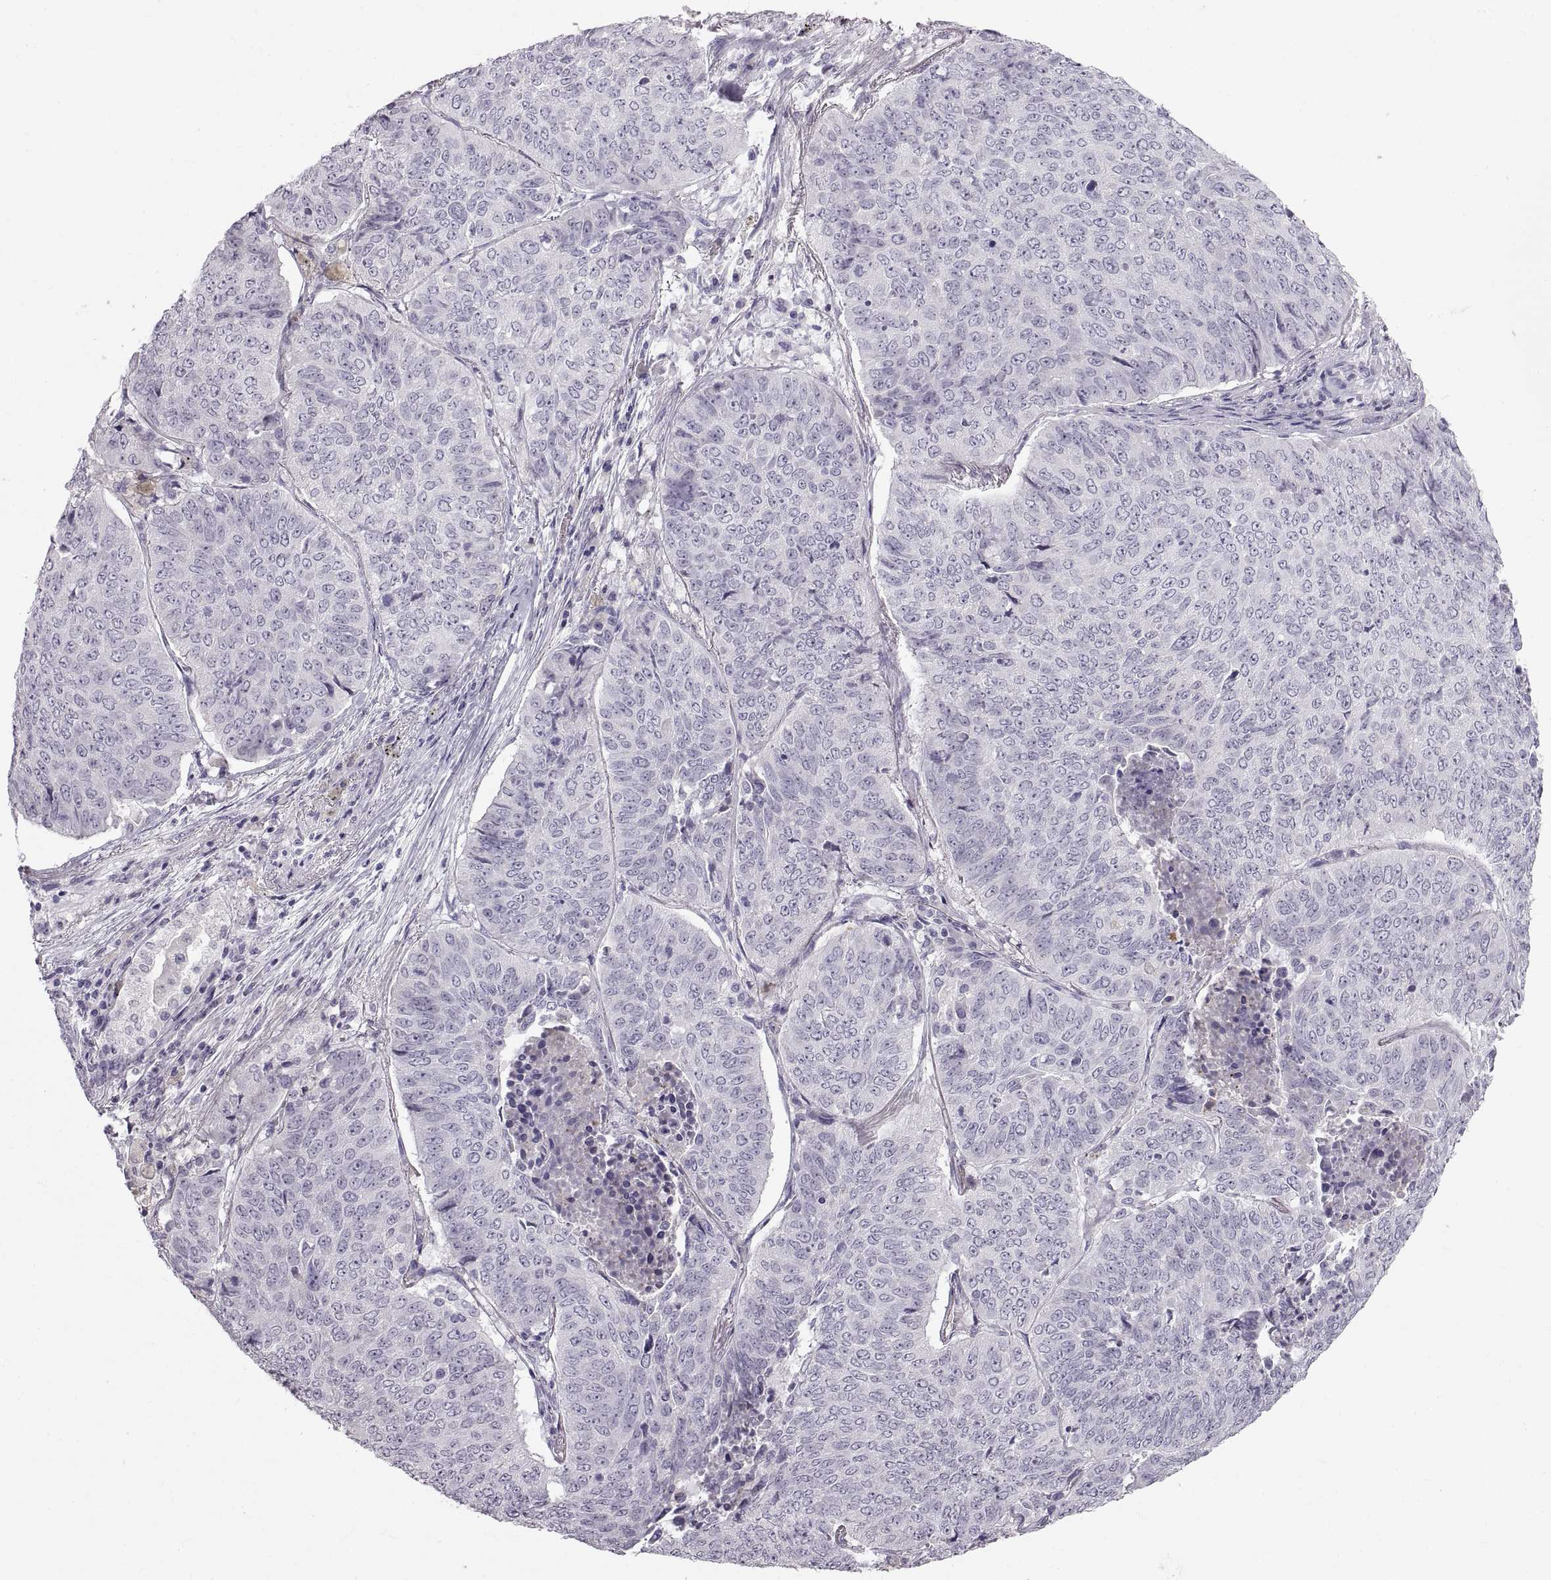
{"staining": {"intensity": "negative", "quantity": "none", "location": "none"}, "tissue": "lung cancer", "cell_type": "Tumor cells", "image_type": "cancer", "snomed": [{"axis": "morphology", "description": "Normal tissue, NOS"}, {"axis": "morphology", "description": "Squamous cell carcinoma, NOS"}, {"axis": "topography", "description": "Bronchus"}, {"axis": "topography", "description": "Lung"}], "caption": "A photomicrograph of squamous cell carcinoma (lung) stained for a protein demonstrates no brown staining in tumor cells.", "gene": "SPACDR", "patient": {"sex": "male", "age": 64}}